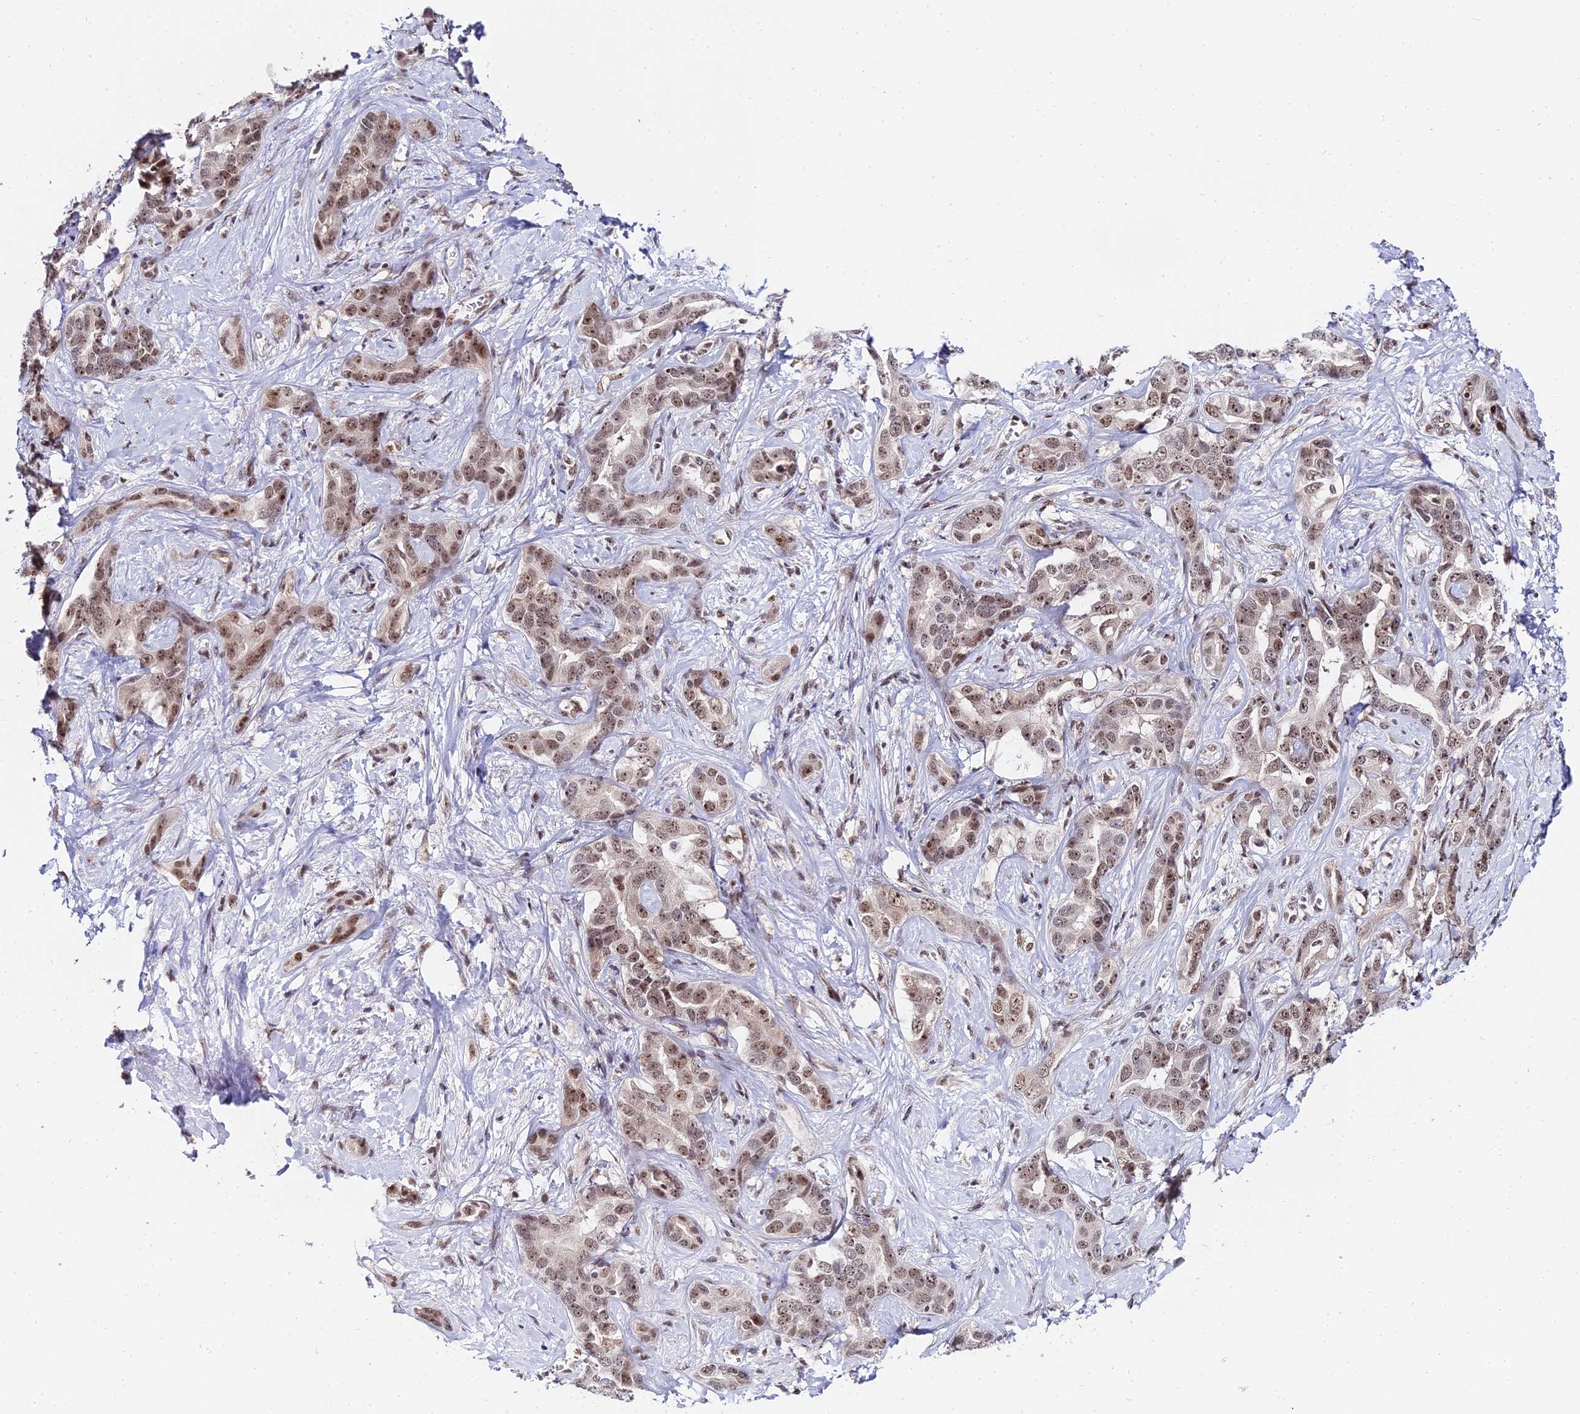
{"staining": {"intensity": "moderate", "quantity": "25%-75%", "location": "nuclear"}, "tissue": "liver cancer", "cell_type": "Tumor cells", "image_type": "cancer", "snomed": [{"axis": "morphology", "description": "Cholangiocarcinoma"}, {"axis": "topography", "description": "Liver"}], "caption": "A brown stain labels moderate nuclear expression of a protein in liver cancer (cholangiocarcinoma) tumor cells. The protein of interest is stained brown, and the nuclei are stained in blue (DAB (3,3'-diaminobenzidine) IHC with brightfield microscopy, high magnification).", "gene": "EXOSC3", "patient": {"sex": "male", "age": 59}}